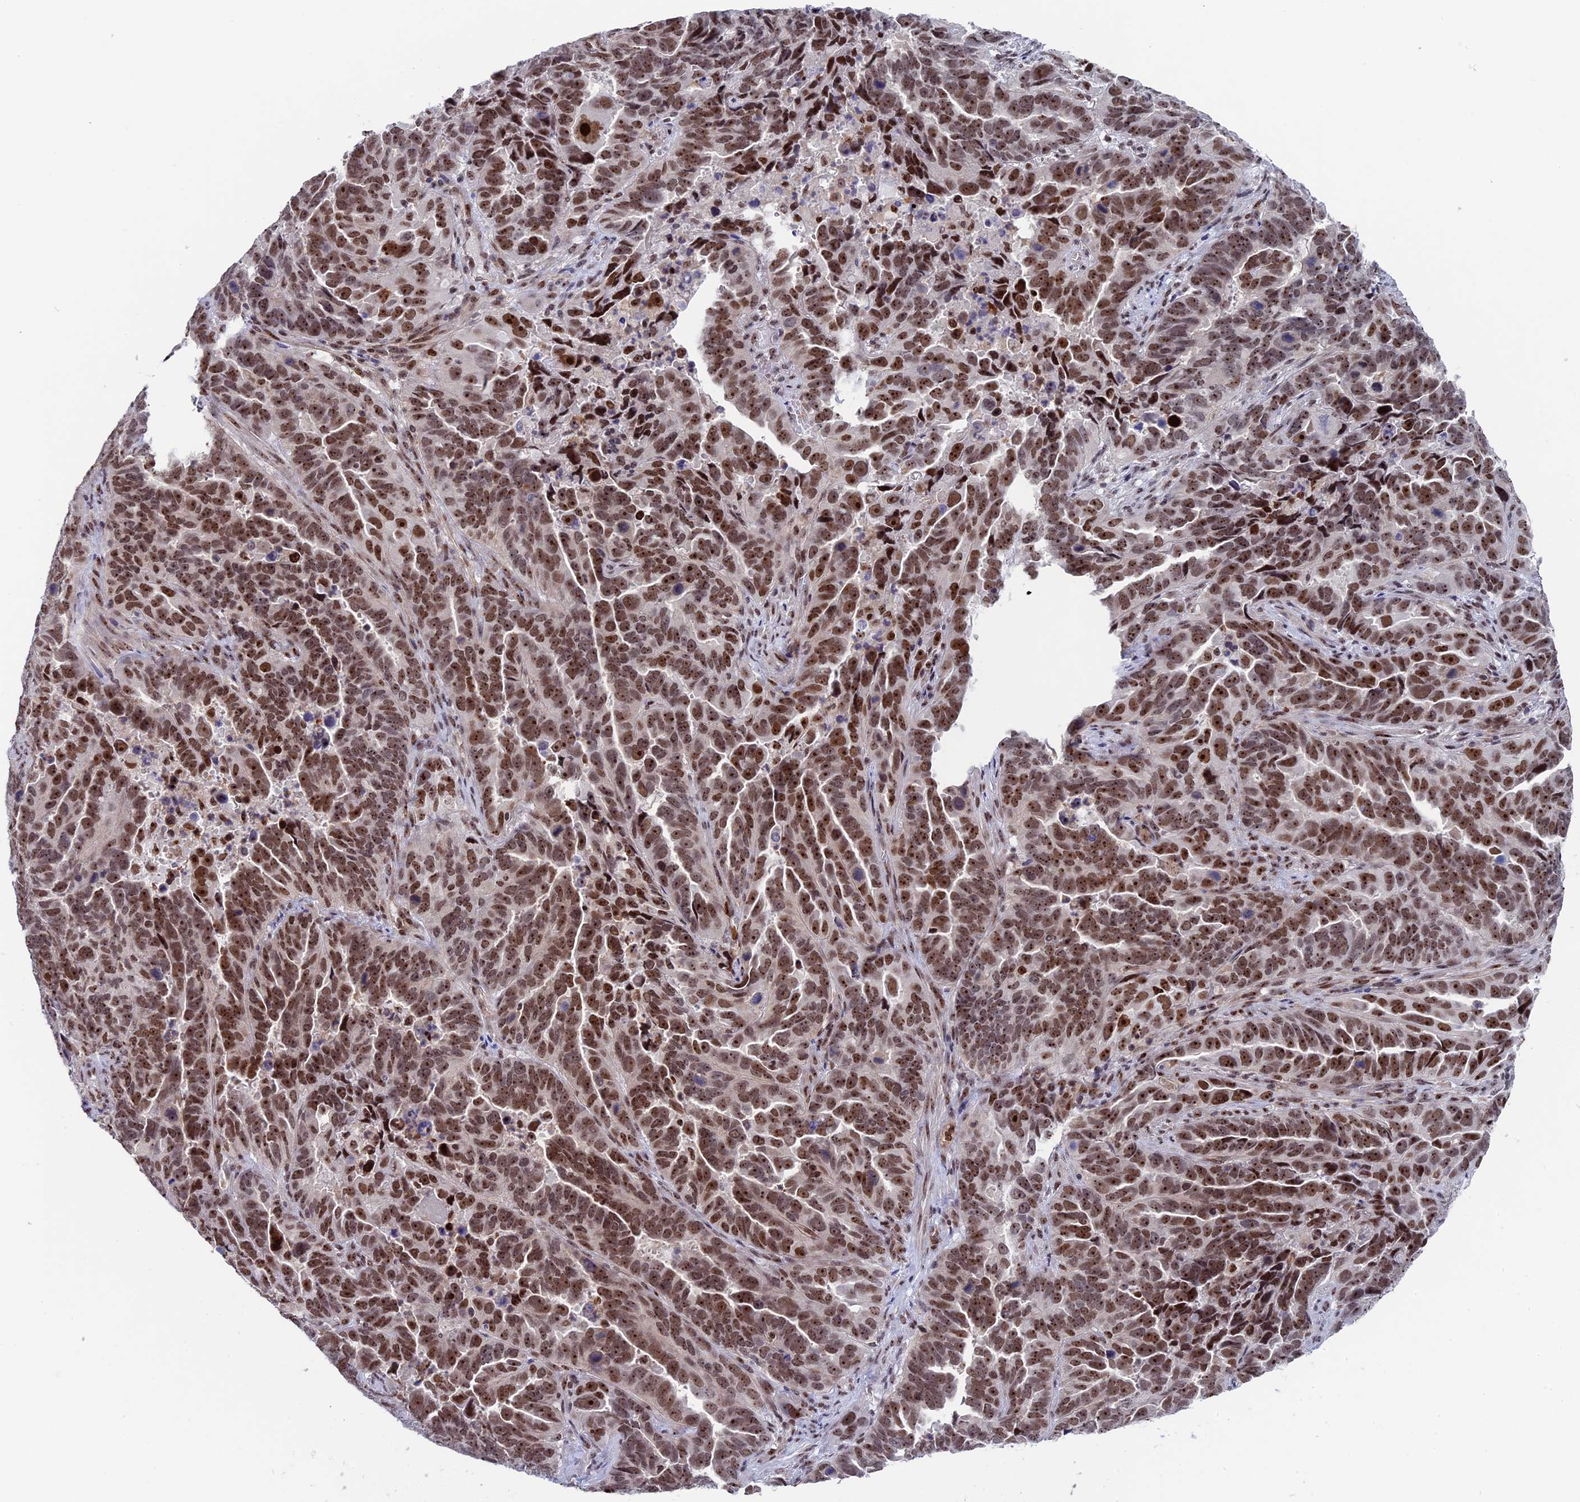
{"staining": {"intensity": "moderate", "quantity": ">75%", "location": "nuclear"}, "tissue": "endometrial cancer", "cell_type": "Tumor cells", "image_type": "cancer", "snomed": [{"axis": "morphology", "description": "Adenocarcinoma, NOS"}, {"axis": "topography", "description": "Endometrium"}], "caption": "Endometrial adenocarcinoma stained with a brown dye reveals moderate nuclear positive expression in about >75% of tumor cells.", "gene": "CCDC86", "patient": {"sex": "female", "age": 65}}